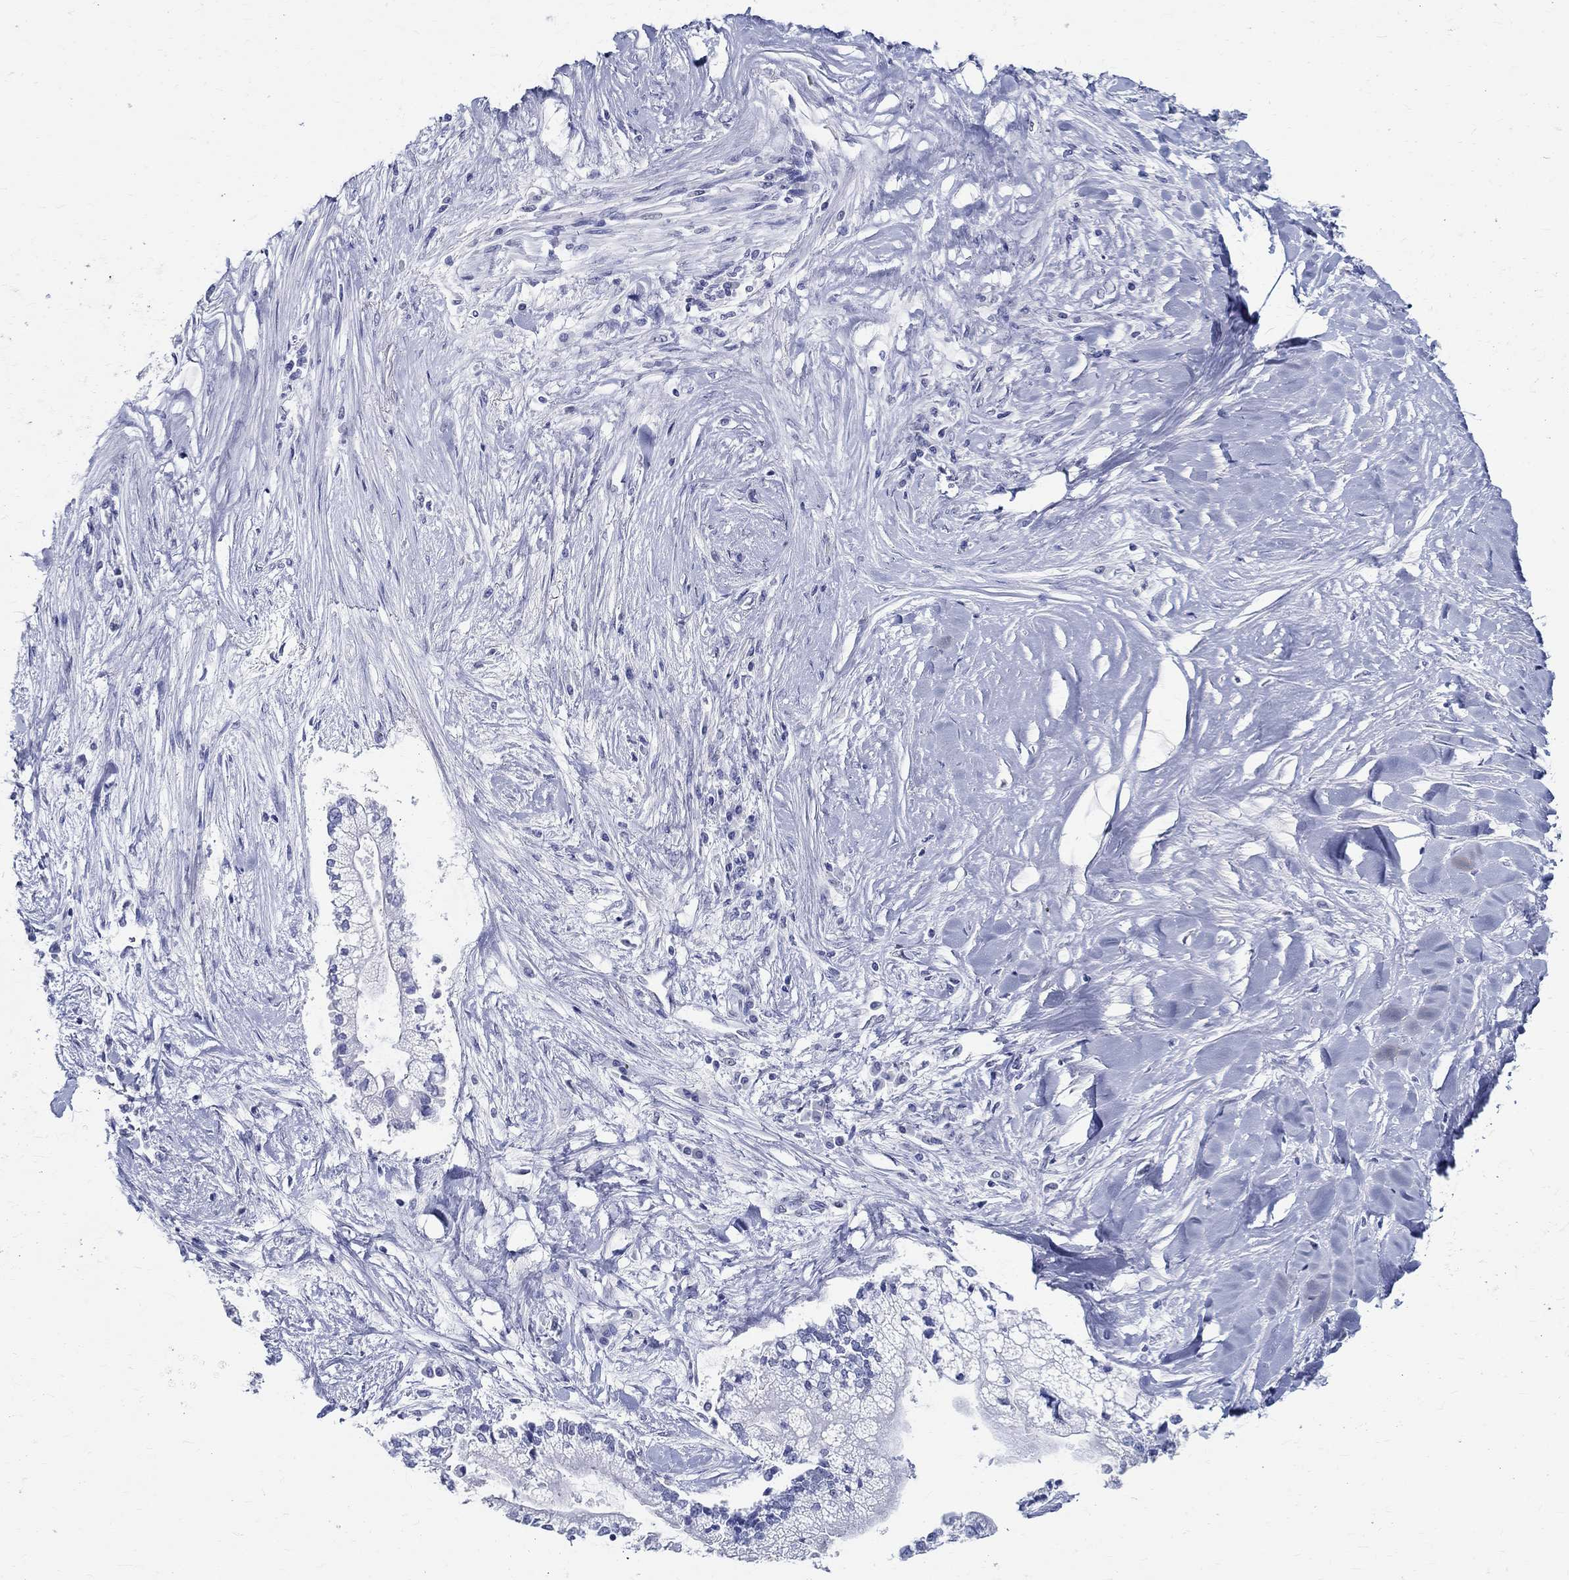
{"staining": {"intensity": "negative", "quantity": "none", "location": "none"}, "tissue": "liver cancer", "cell_type": "Tumor cells", "image_type": "cancer", "snomed": [{"axis": "morphology", "description": "Cholangiocarcinoma"}, {"axis": "topography", "description": "Liver"}], "caption": "There is no significant expression in tumor cells of liver cancer.", "gene": "TSPAN16", "patient": {"sex": "male", "age": 50}}